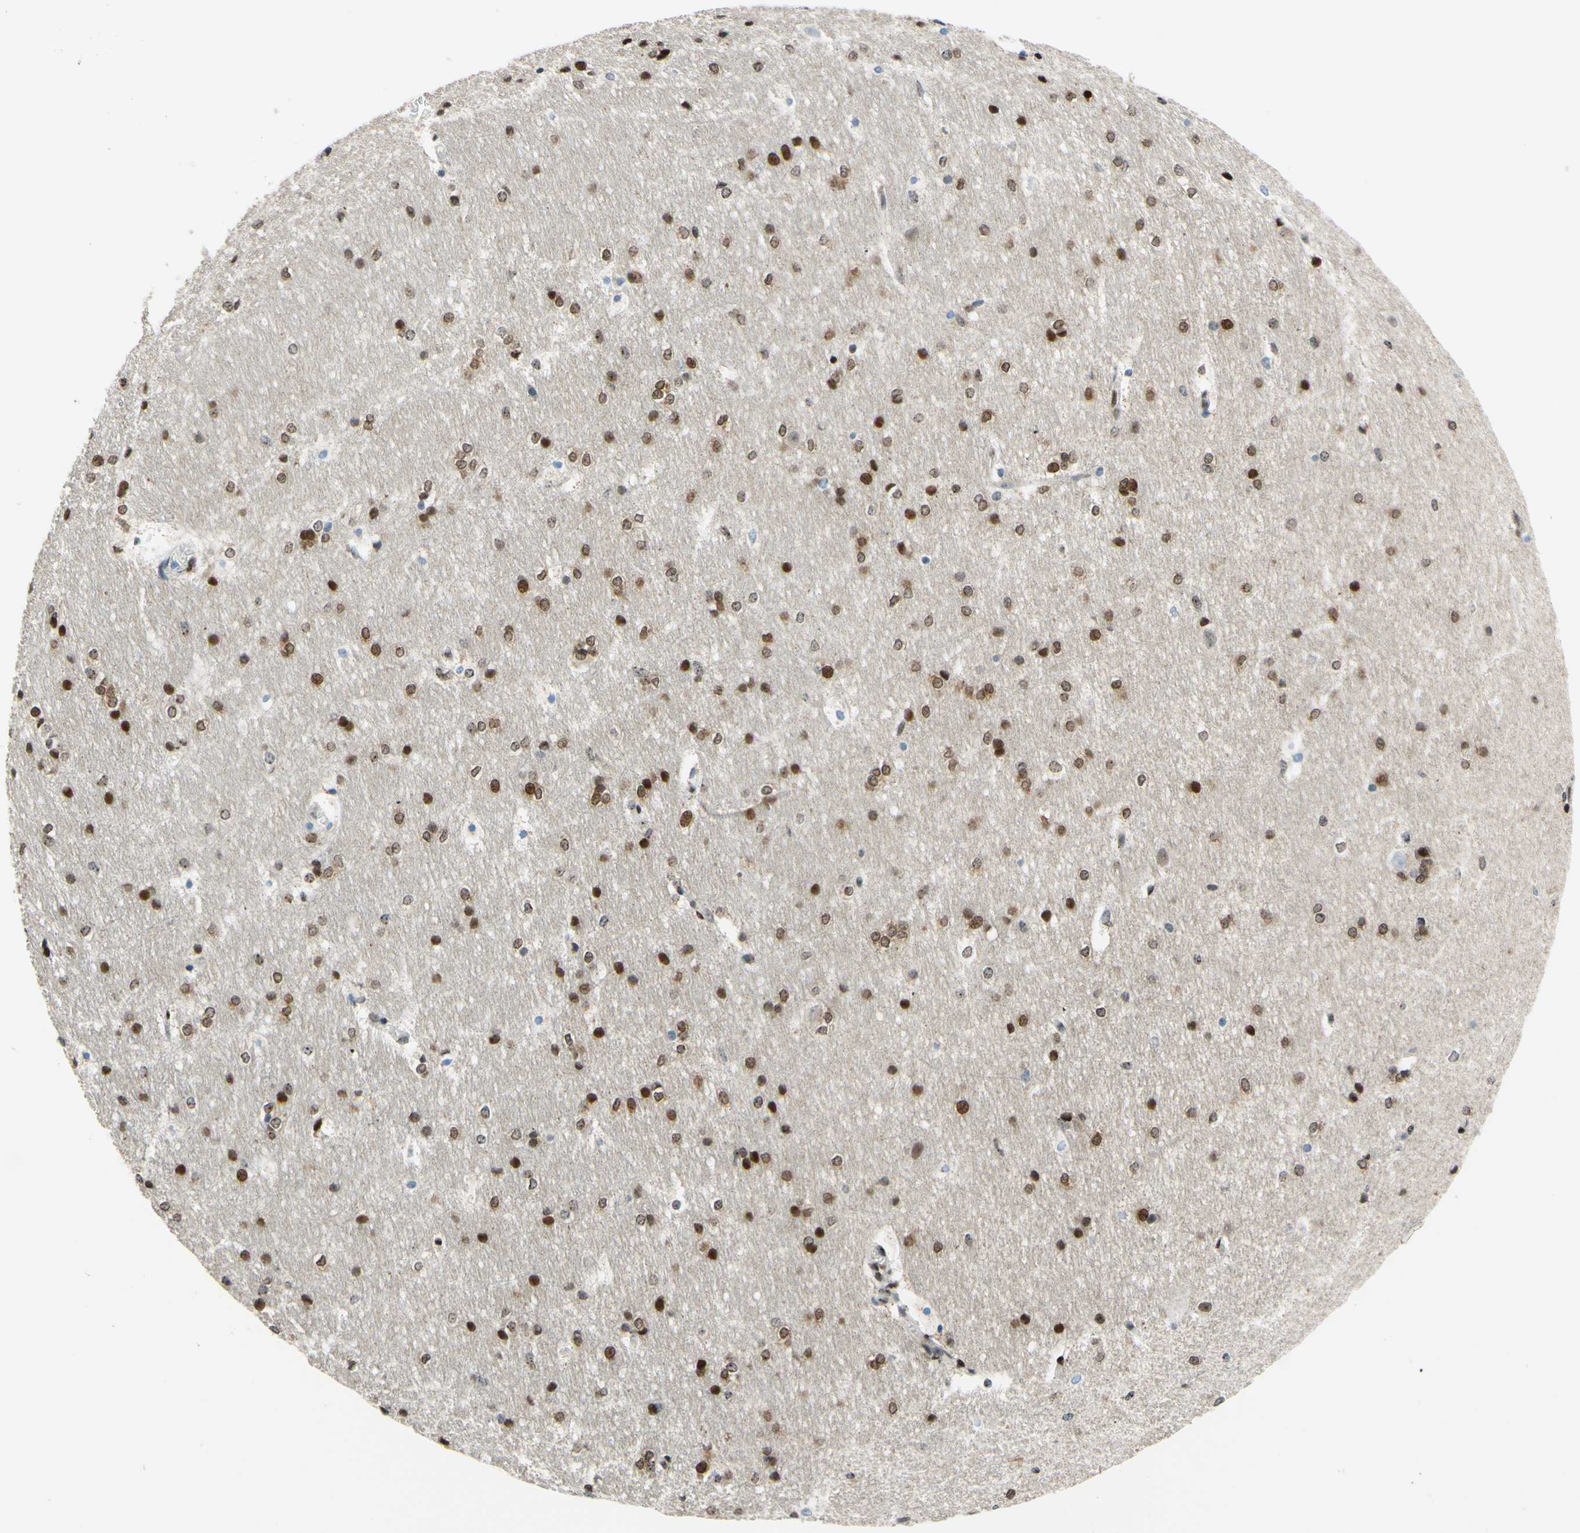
{"staining": {"intensity": "moderate", "quantity": ">75%", "location": "cytoplasmic/membranous,nuclear"}, "tissue": "hippocampus", "cell_type": "Glial cells", "image_type": "normal", "snomed": [{"axis": "morphology", "description": "Normal tissue, NOS"}, {"axis": "topography", "description": "Hippocampus"}], "caption": "Glial cells demonstrate medium levels of moderate cytoplasmic/membranous,nuclear staining in approximately >75% of cells in unremarkable human hippocampus.", "gene": "CBX7", "patient": {"sex": "female", "age": 19}}